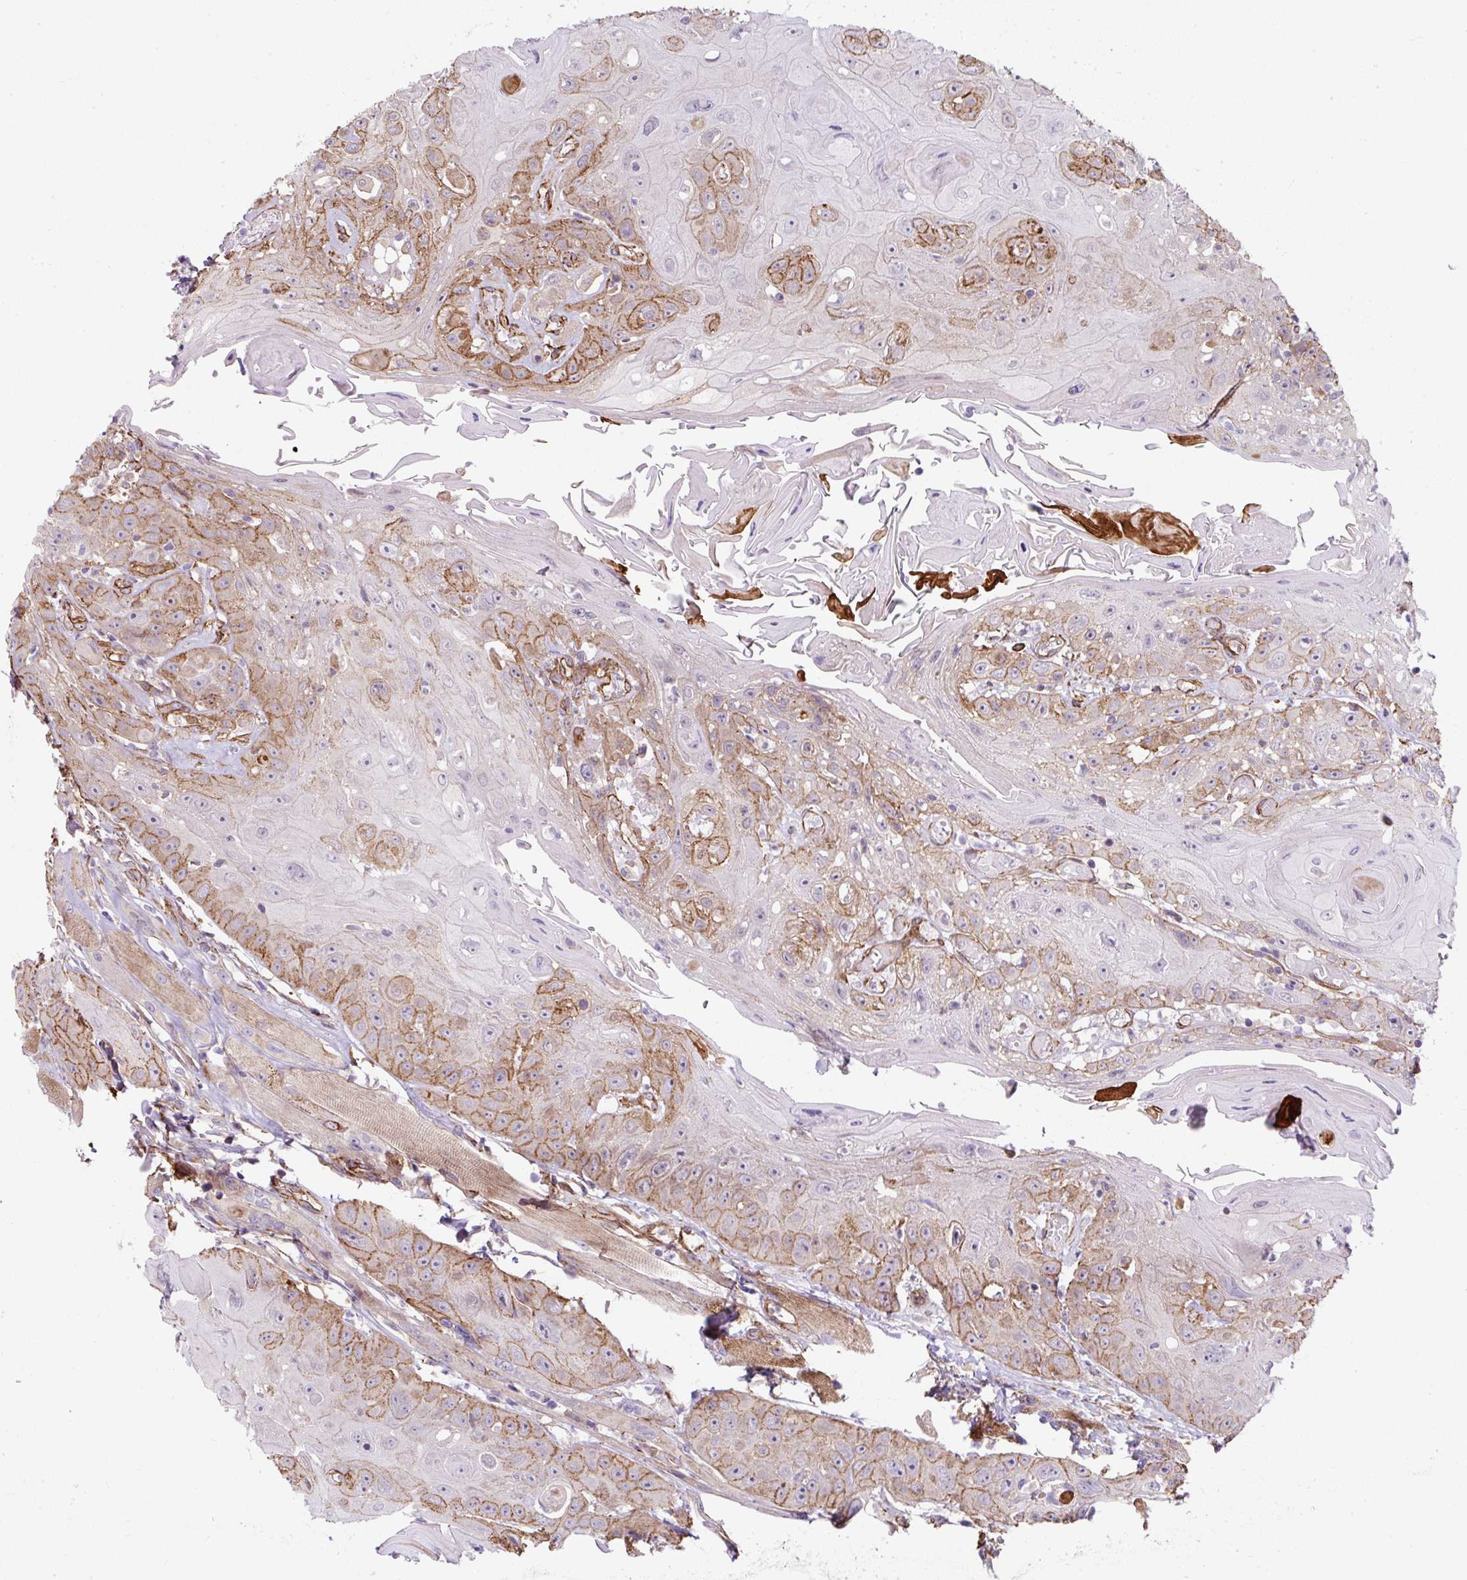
{"staining": {"intensity": "moderate", "quantity": "25%-75%", "location": "cytoplasmic/membranous"}, "tissue": "head and neck cancer", "cell_type": "Tumor cells", "image_type": "cancer", "snomed": [{"axis": "morphology", "description": "Squamous cell carcinoma, NOS"}, {"axis": "topography", "description": "Head-Neck"}], "caption": "Tumor cells reveal moderate cytoplasmic/membranous positivity in approximately 25%-75% of cells in head and neck cancer (squamous cell carcinoma). The staining is performed using DAB (3,3'-diaminobenzidine) brown chromogen to label protein expression. The nuclei are counter-stained blue using hematoxylin.", "gene": "ANKUB1", "patient": {"sex": "female", "age": 59}}